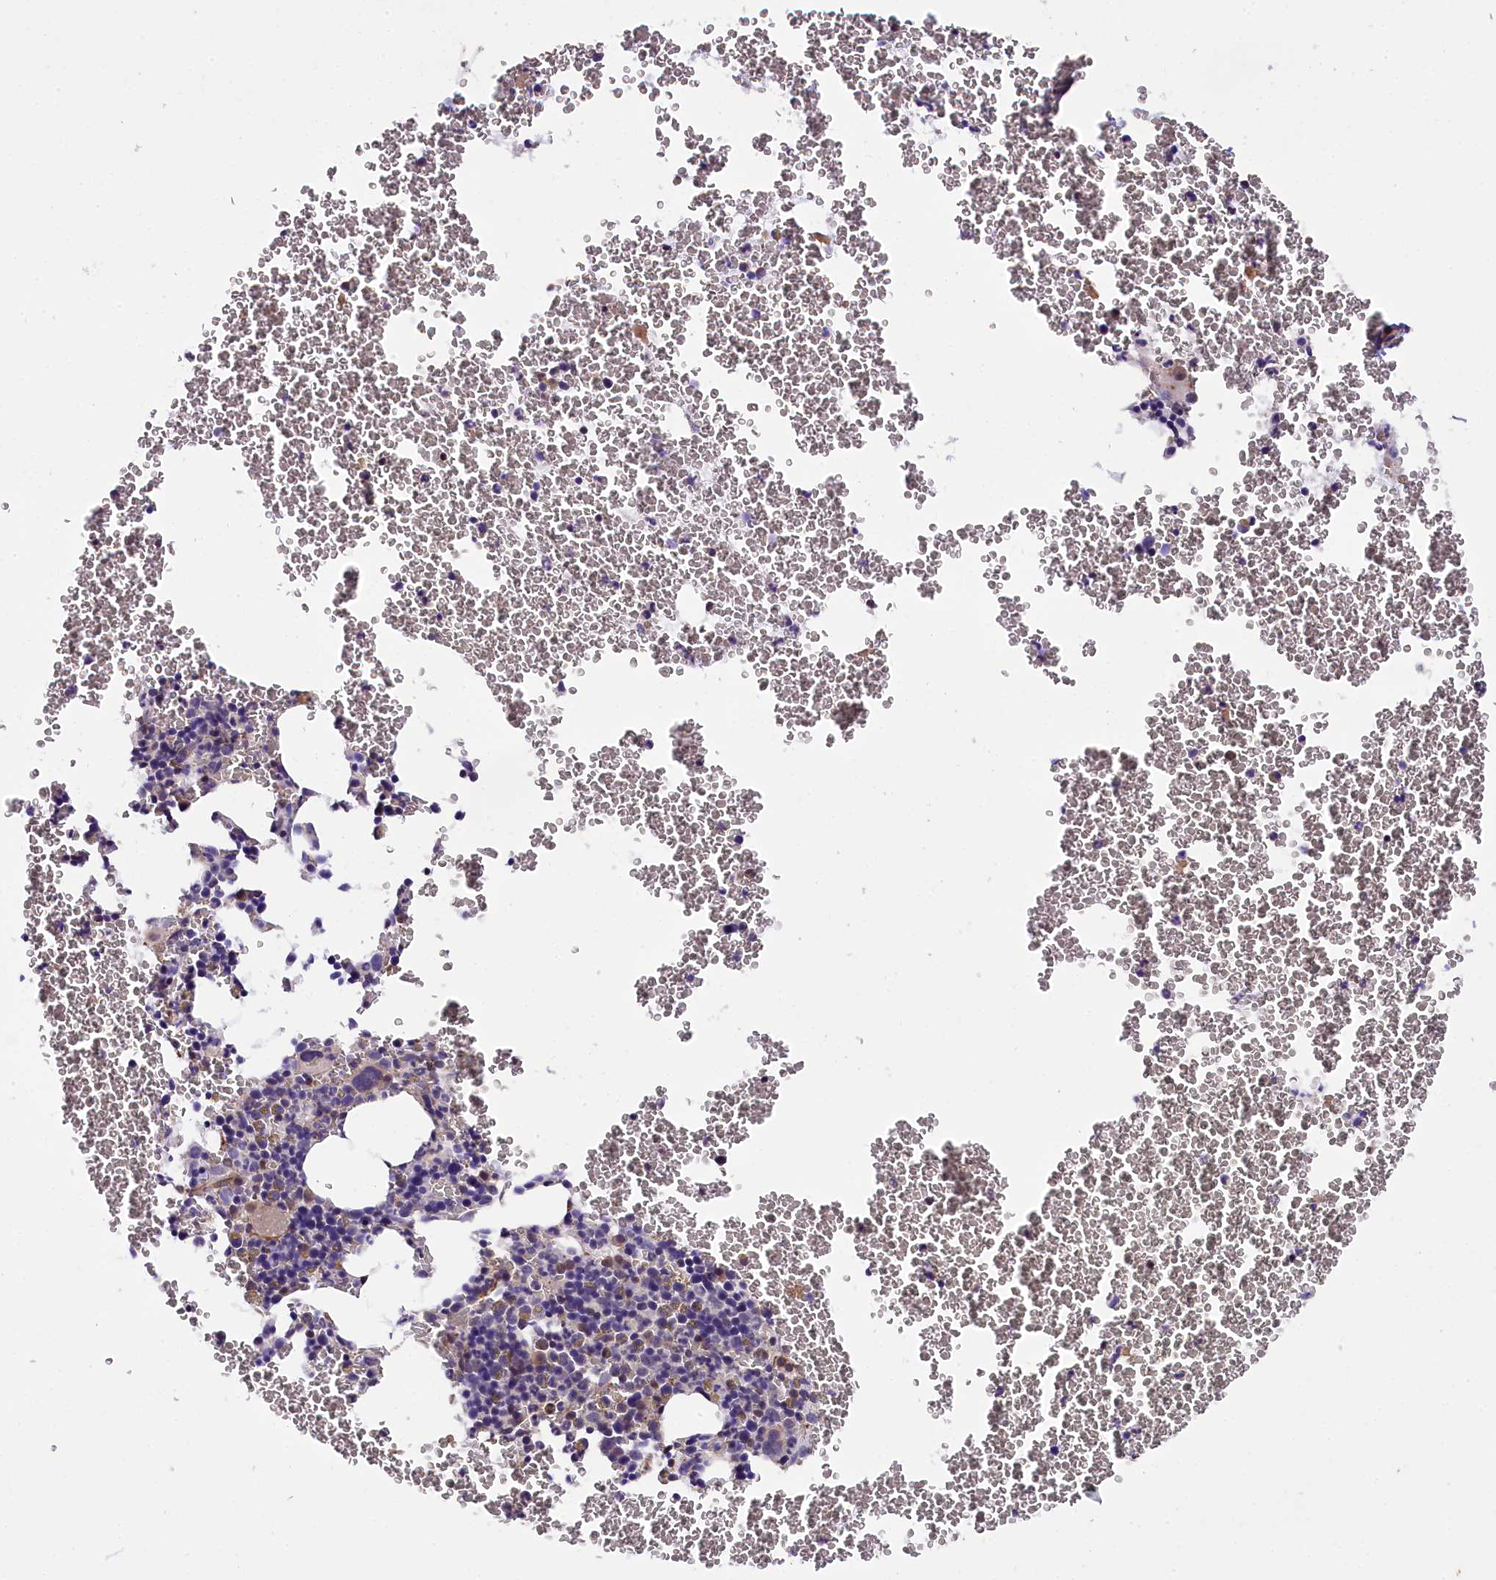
{"staining": {"intensity": "moderate", "quantity": "<25%", "location": "cytoplasmic/membranous,nuclear"}, "tissue": "bone marrow", "cell_type": "Hematopoietic cells", "image_type": "normal", "snomed": [{"axis": "morphology", "description": "Normal tissue, NOS"}, {"axis": "topography", "description": "Bone marrow"}], "caption": "Brown immunohistochemical staining in benign human bone marrow displays moderate cytoplasmic/membranous,nuclear positivity in approximately <25% of hematopoietic cells.", "gene": "SP4", "patient": {"sex": "male", "age": 75}}